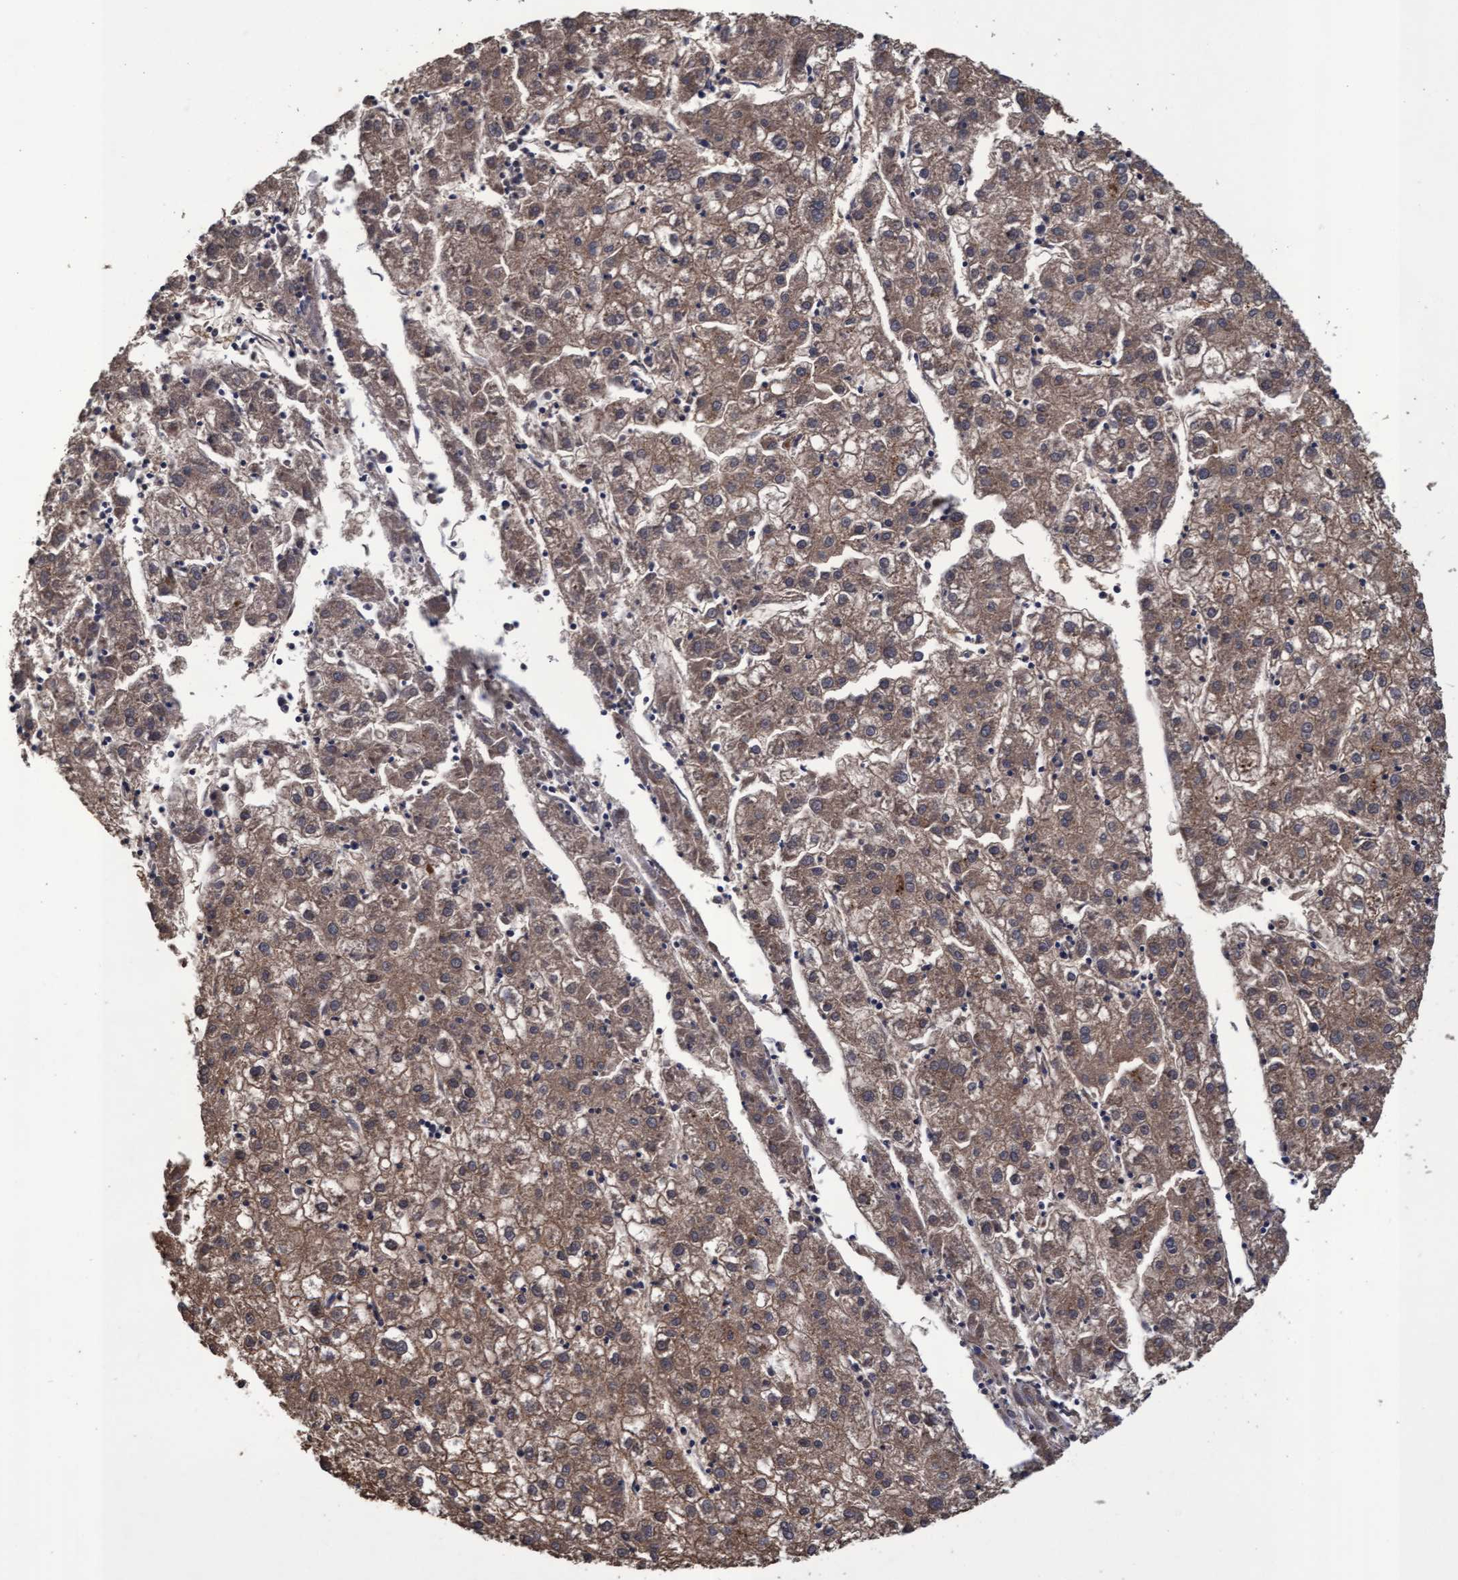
{"staining": {"intensity": "weak", "quantity": ">75%", "location": "cytoplasmic/membranous"}, "tissue": "liver cancer", "cell_type": "Tumor cells", "image_type": "cancer", "snomed": [{"axis": "morphology", "description": "Carcinoma, Hepatocellular, NOS"}, {"axis": "topography", "description": "Liver"}], "caption": "Liver hepatocellular carcinoma tissue displays weak cytoplasmic/membranous expression in approximately >75% of tumor cells", "gene": "CPQ", "patient": {"sex": "male", "age": 72}}